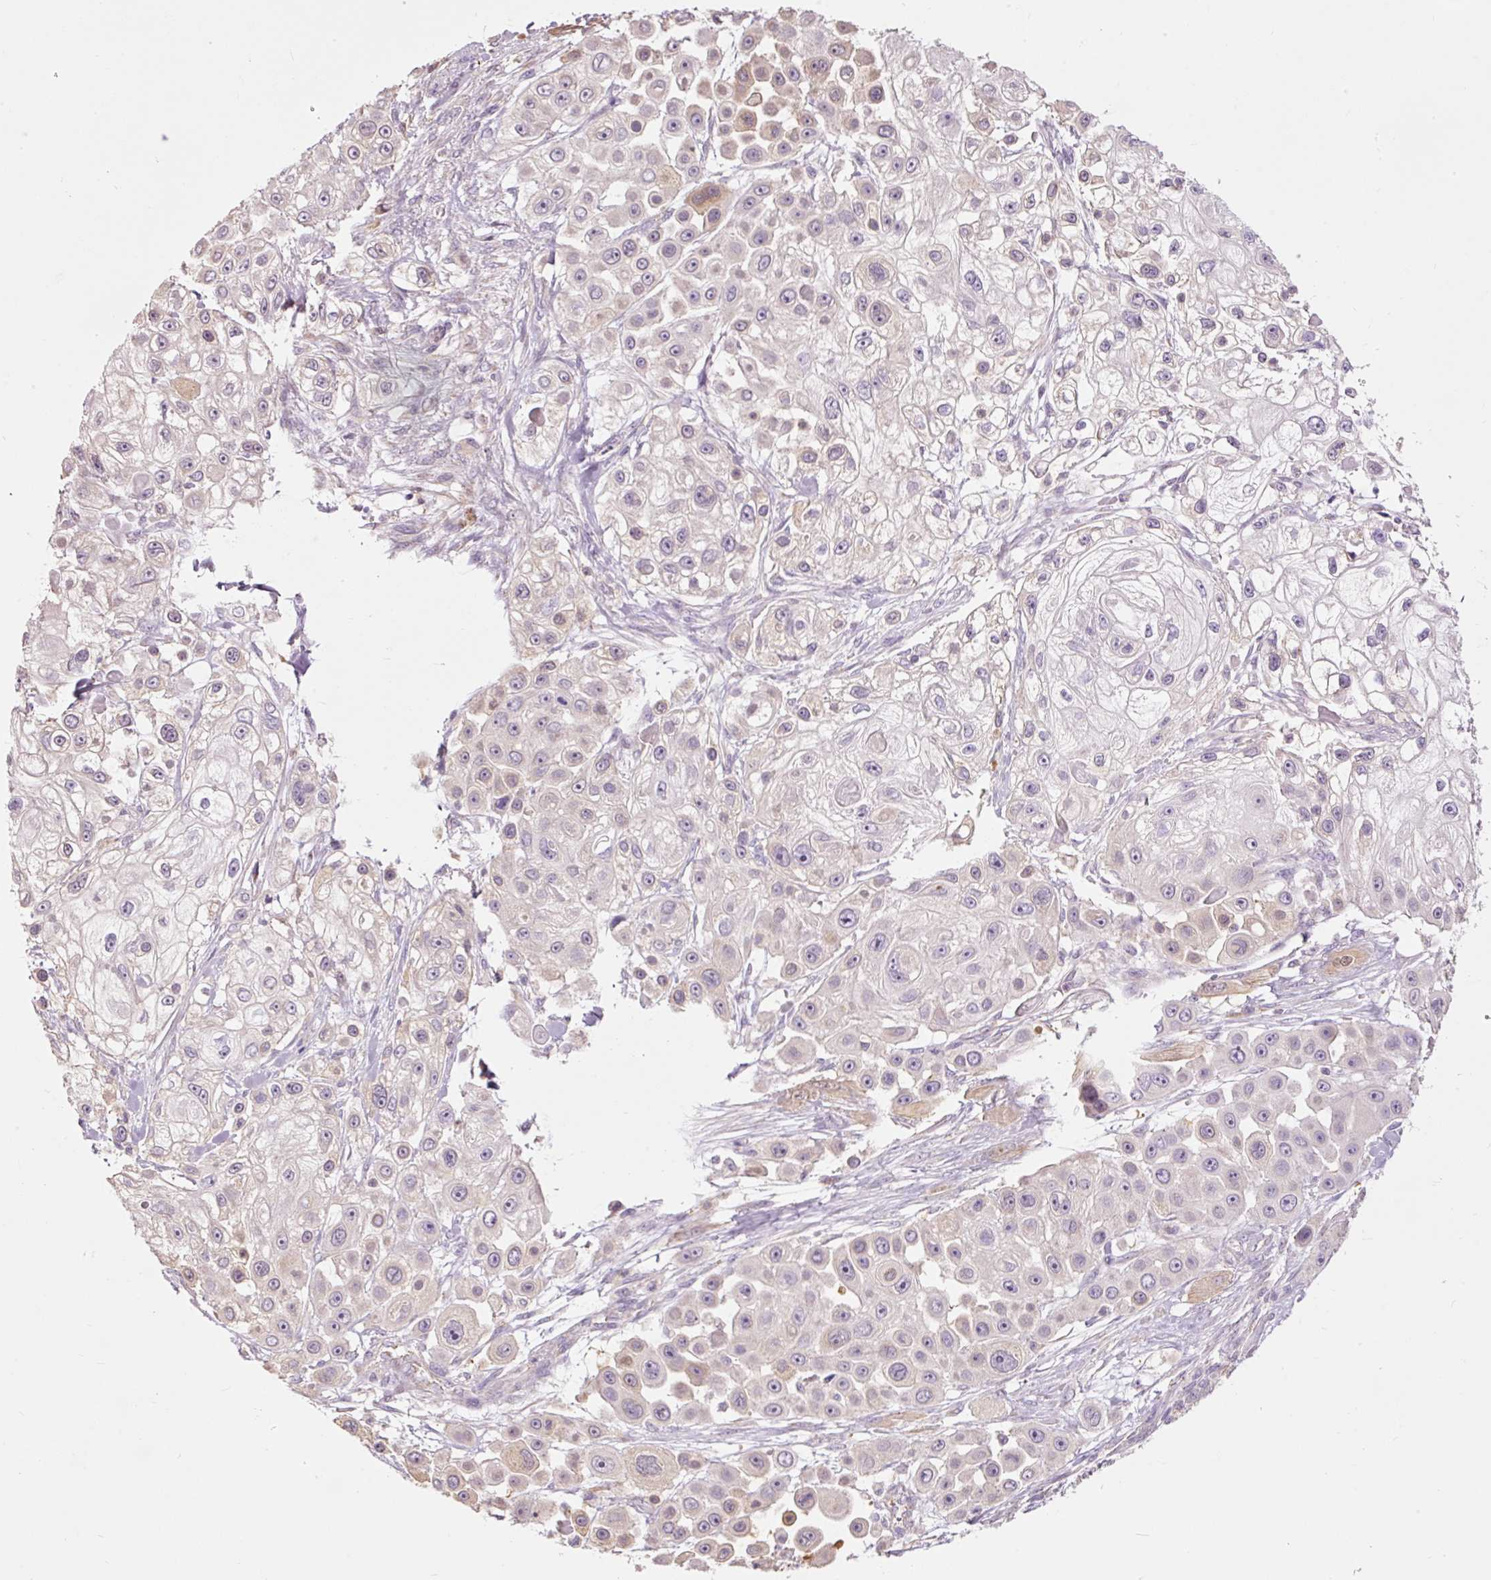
{"staining": {"intensity": "moderate", "quantity": "<25%", "location": "cytoplasmic/membranous"}, "tissue": "skin cancer", "cell_type": "Tumor cells", "image_type": "cancer", "snomed": [{"axis": "morphology", "description": "Squamous cell carcinoma, NOS"}, {"axis": "topography", "description": "Skin"}], "caption": "The micrograph displays immunohistochemical staining of squamous cell carcinoma (skin). There is moderate cytoplasmic/membranous staining is appreciated in about <25% of tumor cells.", "gene": "PRDX5", "patient": {"sex": "male", "age": 67}}